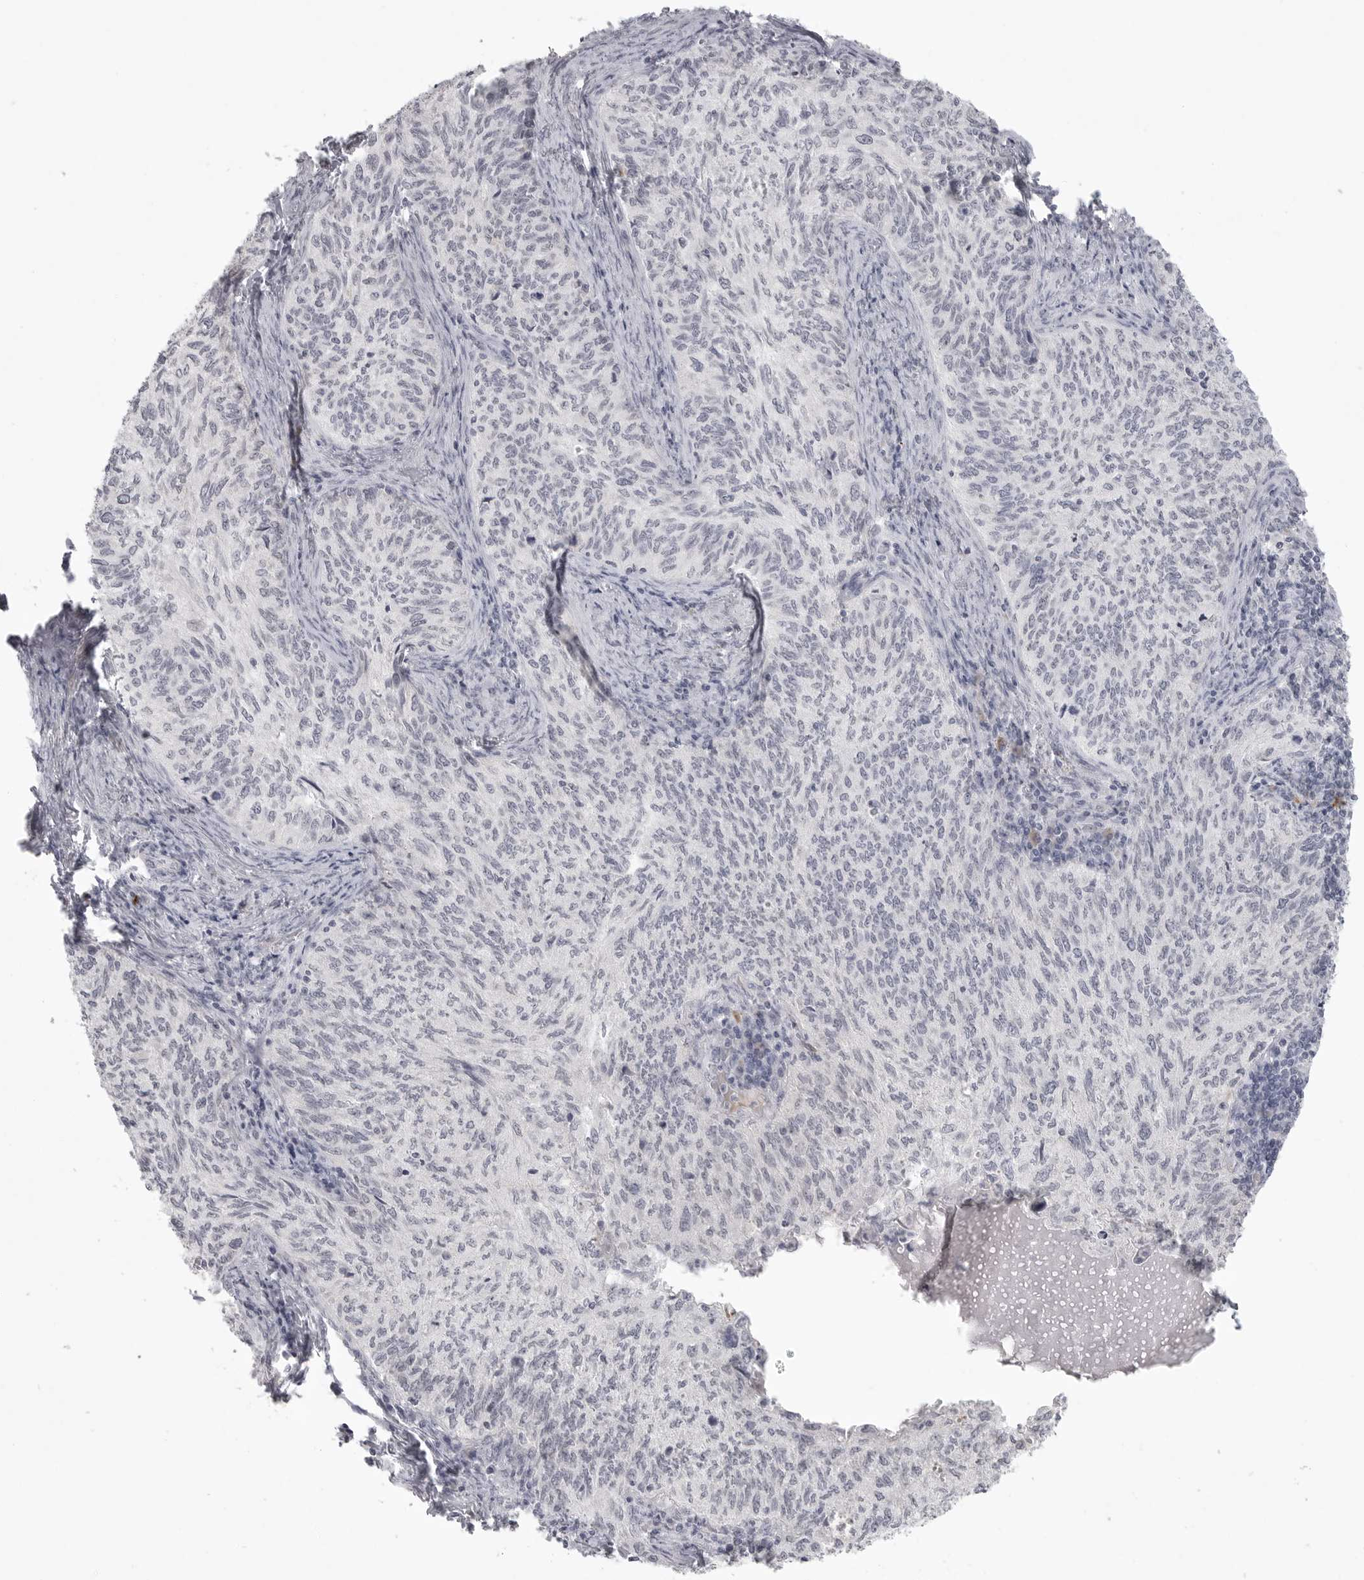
{"staining": {"intensity": "negative", "quantity": "none", "location": "none"}, "tissue": "cervical cancer", "cell_type": "Tumor cells", "image_type": "cancer", "snomed": [{"axis": "morphology", "description": "Squamous cell carcinoma, NOS"}, {"axis": "topography", "description": "Cervix"}], "caption": "There is no significant positivity in tumor cells of cervical cancer. The staining is performed using DAB (3,3'-diaminobenzidine) brown chromogen with nuclei counter-stained in using hematoxylin.", "gene": "TCTN3", "patient": {"sex": "female", "age": 30}}